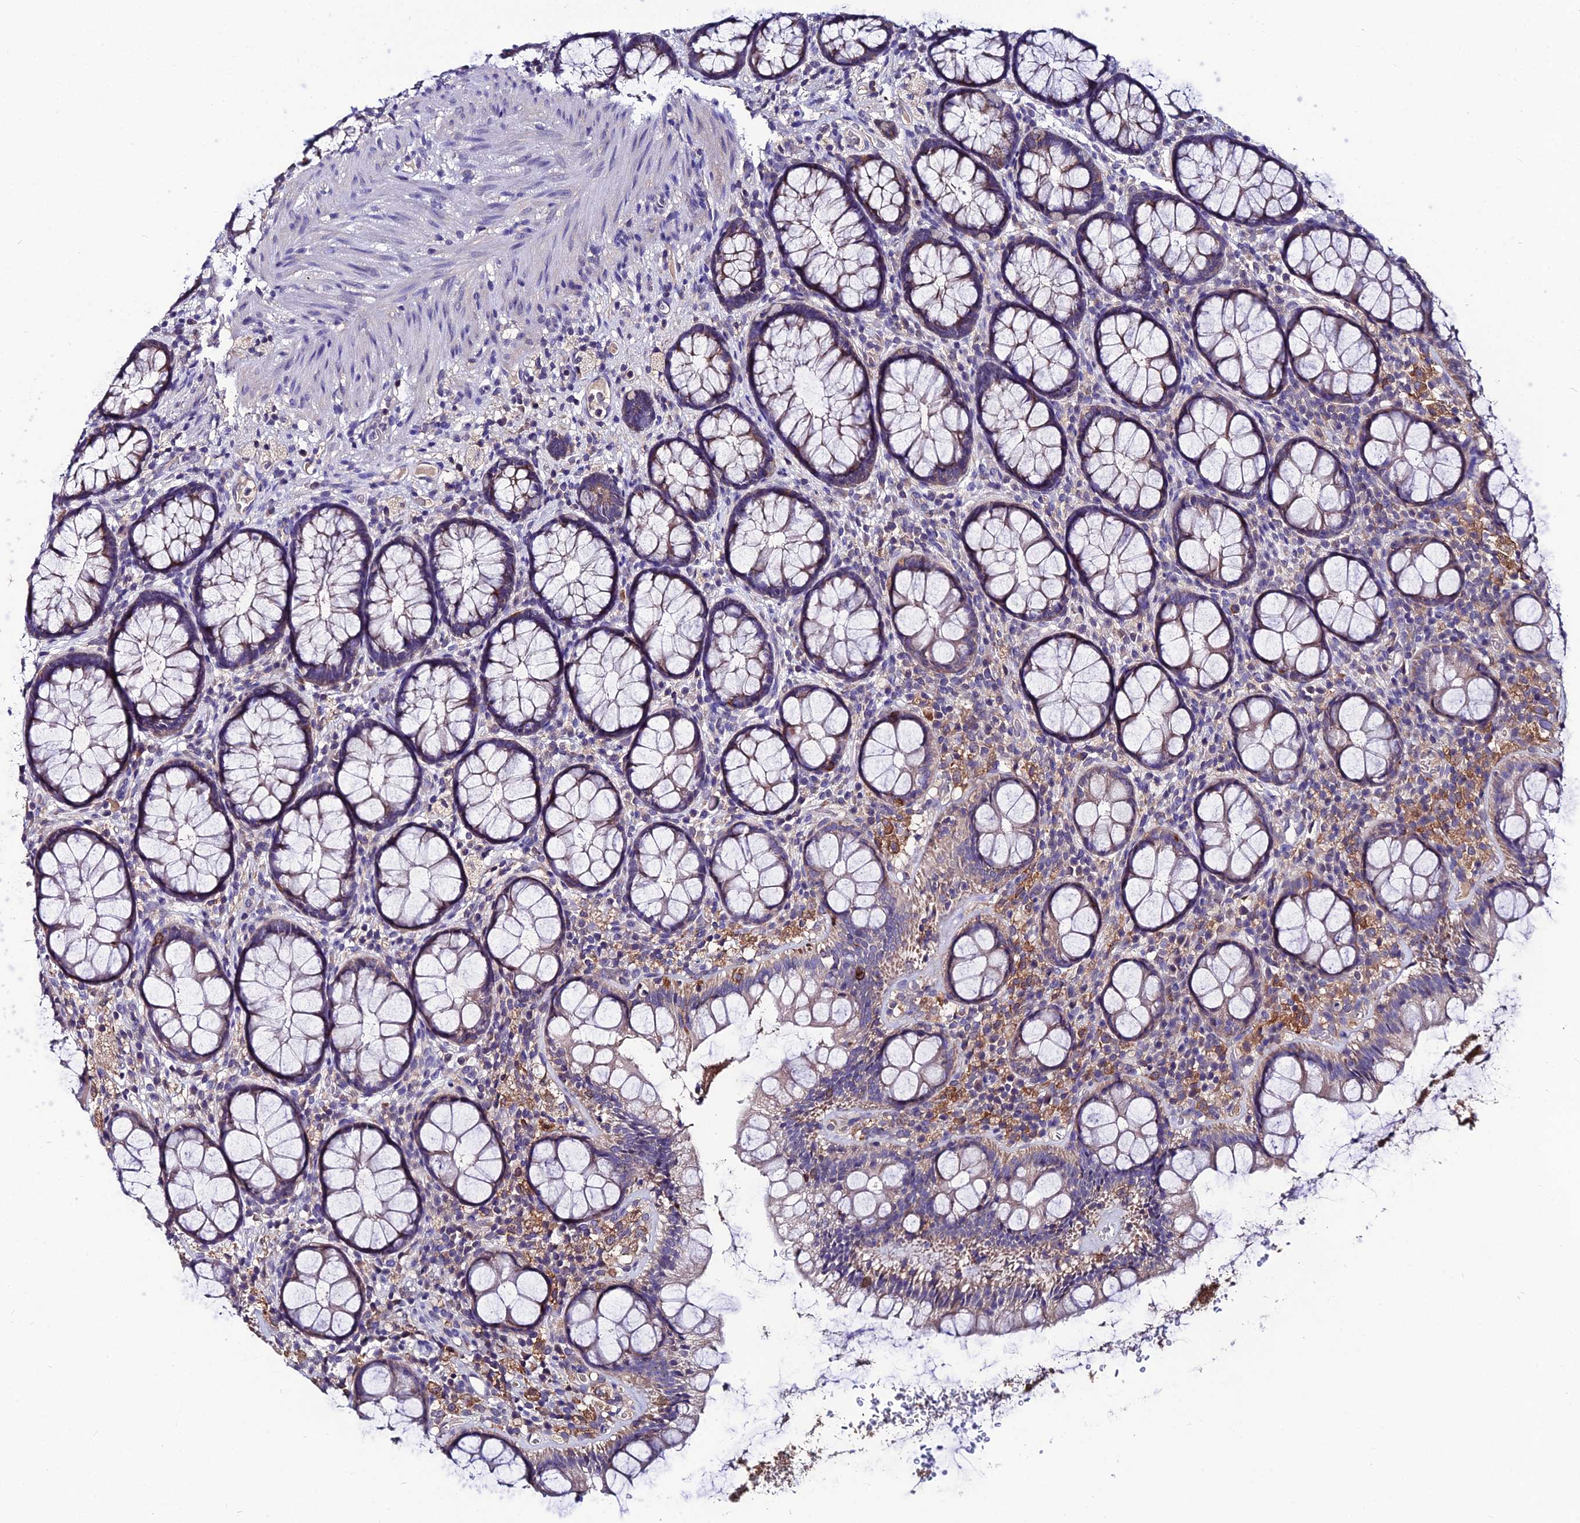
{"staining": {"intensity": "weak", "quantity": "25%-75%", "location": "cytoplasmic/membranous"}, "tissue": "rectum", "cell_type": "Glandular cells", "image_type": "normal", "snomed": [{"axis": "morphology", "description": "Normal tissue, NOS"}, {"axis": "topography", "description": "Rectum"}], "caption": "IHC histopathology image of normal human rectum stained for a protein (brown), which displays low levels of weak cytoplasmic/membranous expression in about 25%-75% of glandular cells.", "gene": "LGALS7", "patient": {"sex": "male", "age": 83}}